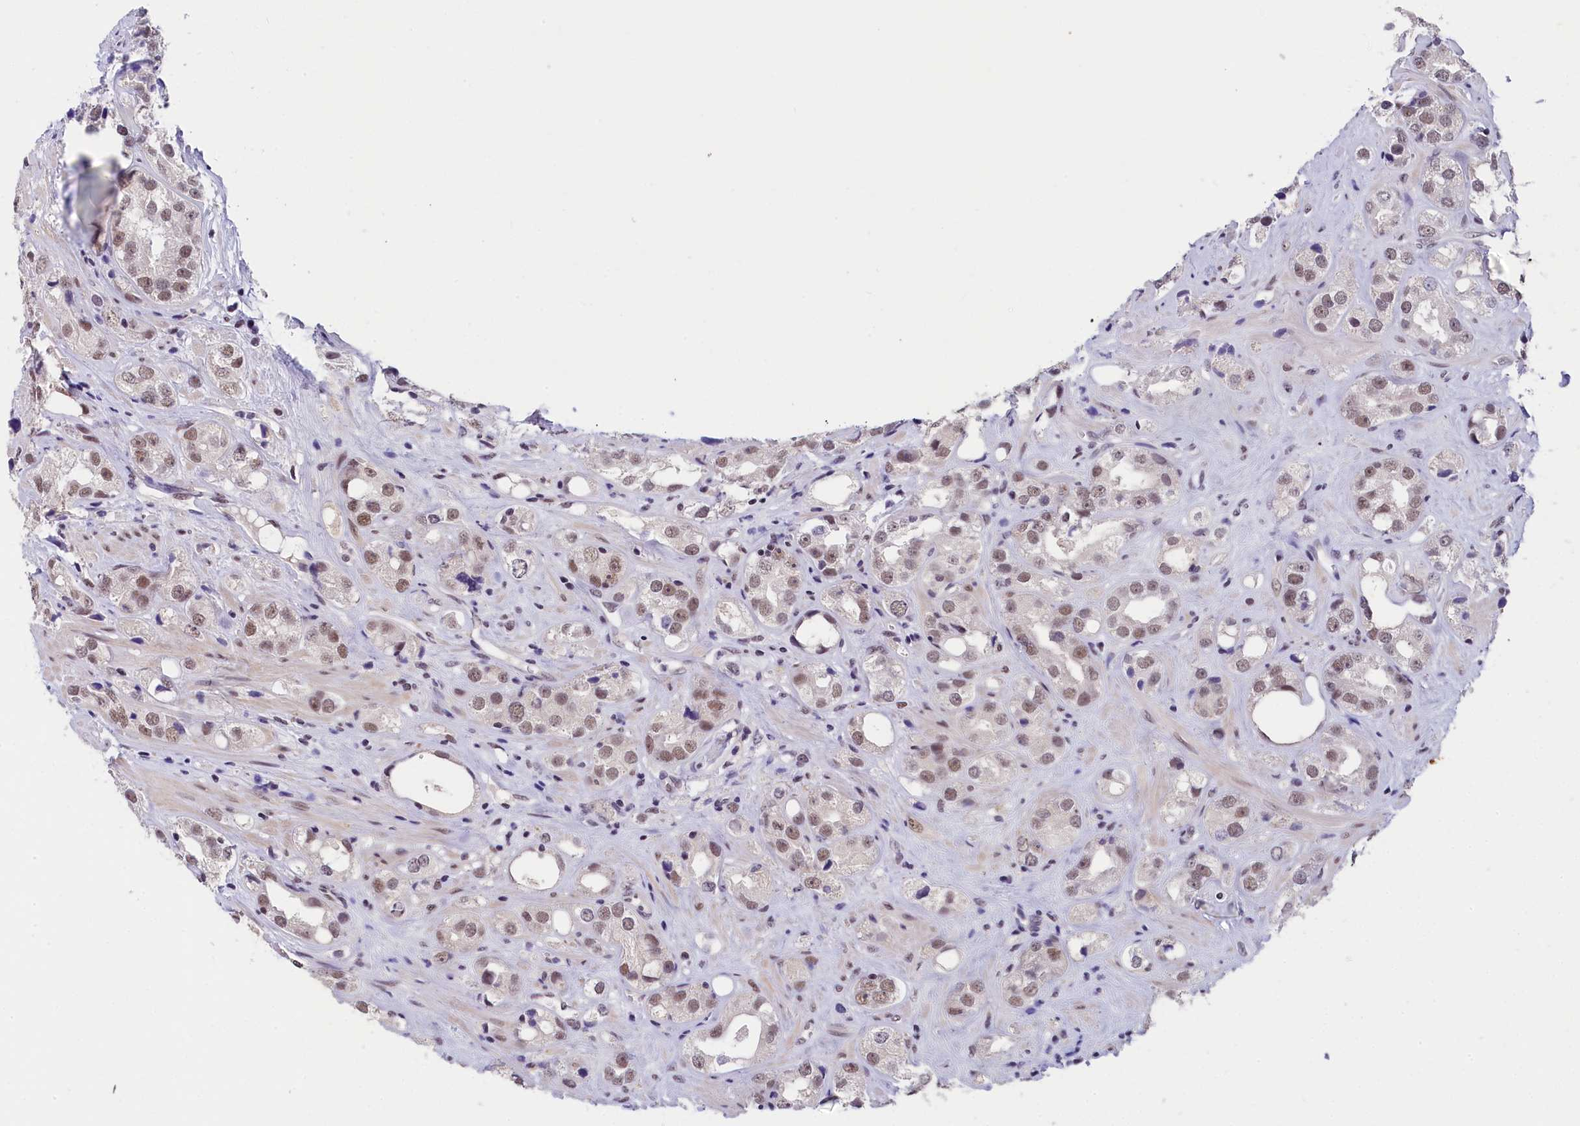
{"staining": {"intensity": "weak", "quantity": ">75%", "location": "nuclear"}, "tissue": "prostate cancer", "cell_type": "Tumor cells", "image_type": "cancer", "snomed": [{"axis": "morphology", "description": "Adenocarcinoma, NOS"}, {"axis": "topography", "description": "Prostate"}], "caption": "Immunohistochemistry of prostate adenocarcinoma reveals low levels of weak nuclear expression in about >75% of tumor cells.", "gene": "ZC3H4", "patient": {"sex": "male", "age": 79}}